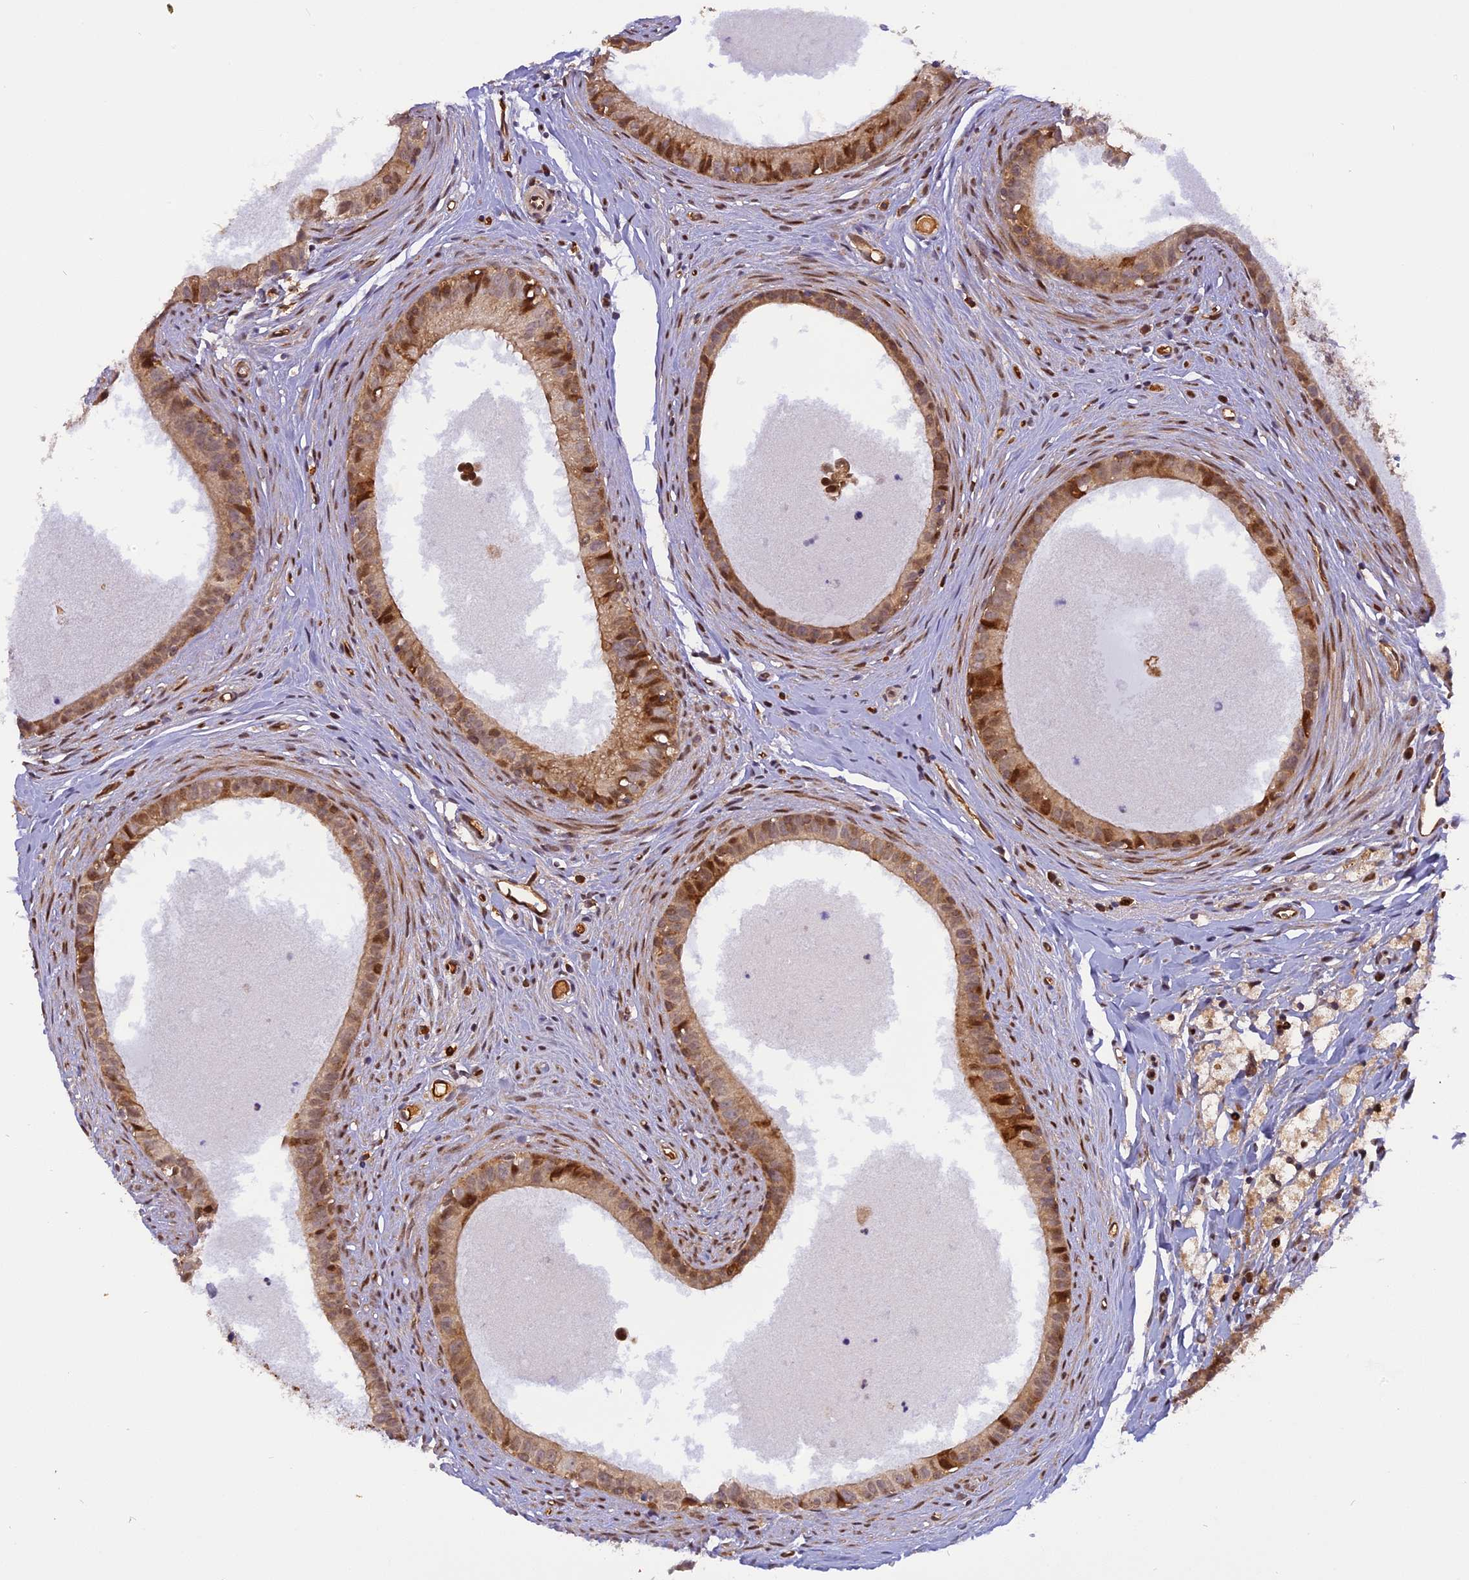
{"staining": {"intensity": "moderate", "quantity": ">75%", "location": "cytoplasmic/membranous,nuclear"}, "tissue": "epididymis", "cell_type": "Glandular cells", "image_type": "normal", "snomed": [{"axis": "morphology", "description": "Normal tissue, NOS"}, {"axis": "topography", "description": "Epididymis"}], "caption": "Approximately >75% of glandular cells in unremarkable human epididymis reveal moderate cytoplasmic/membranous,nuclear protein expression as visualized by brown immunohistochemical staining.", "gene": "MICALL1", "patient": {"sex": "male", "age": 80}}